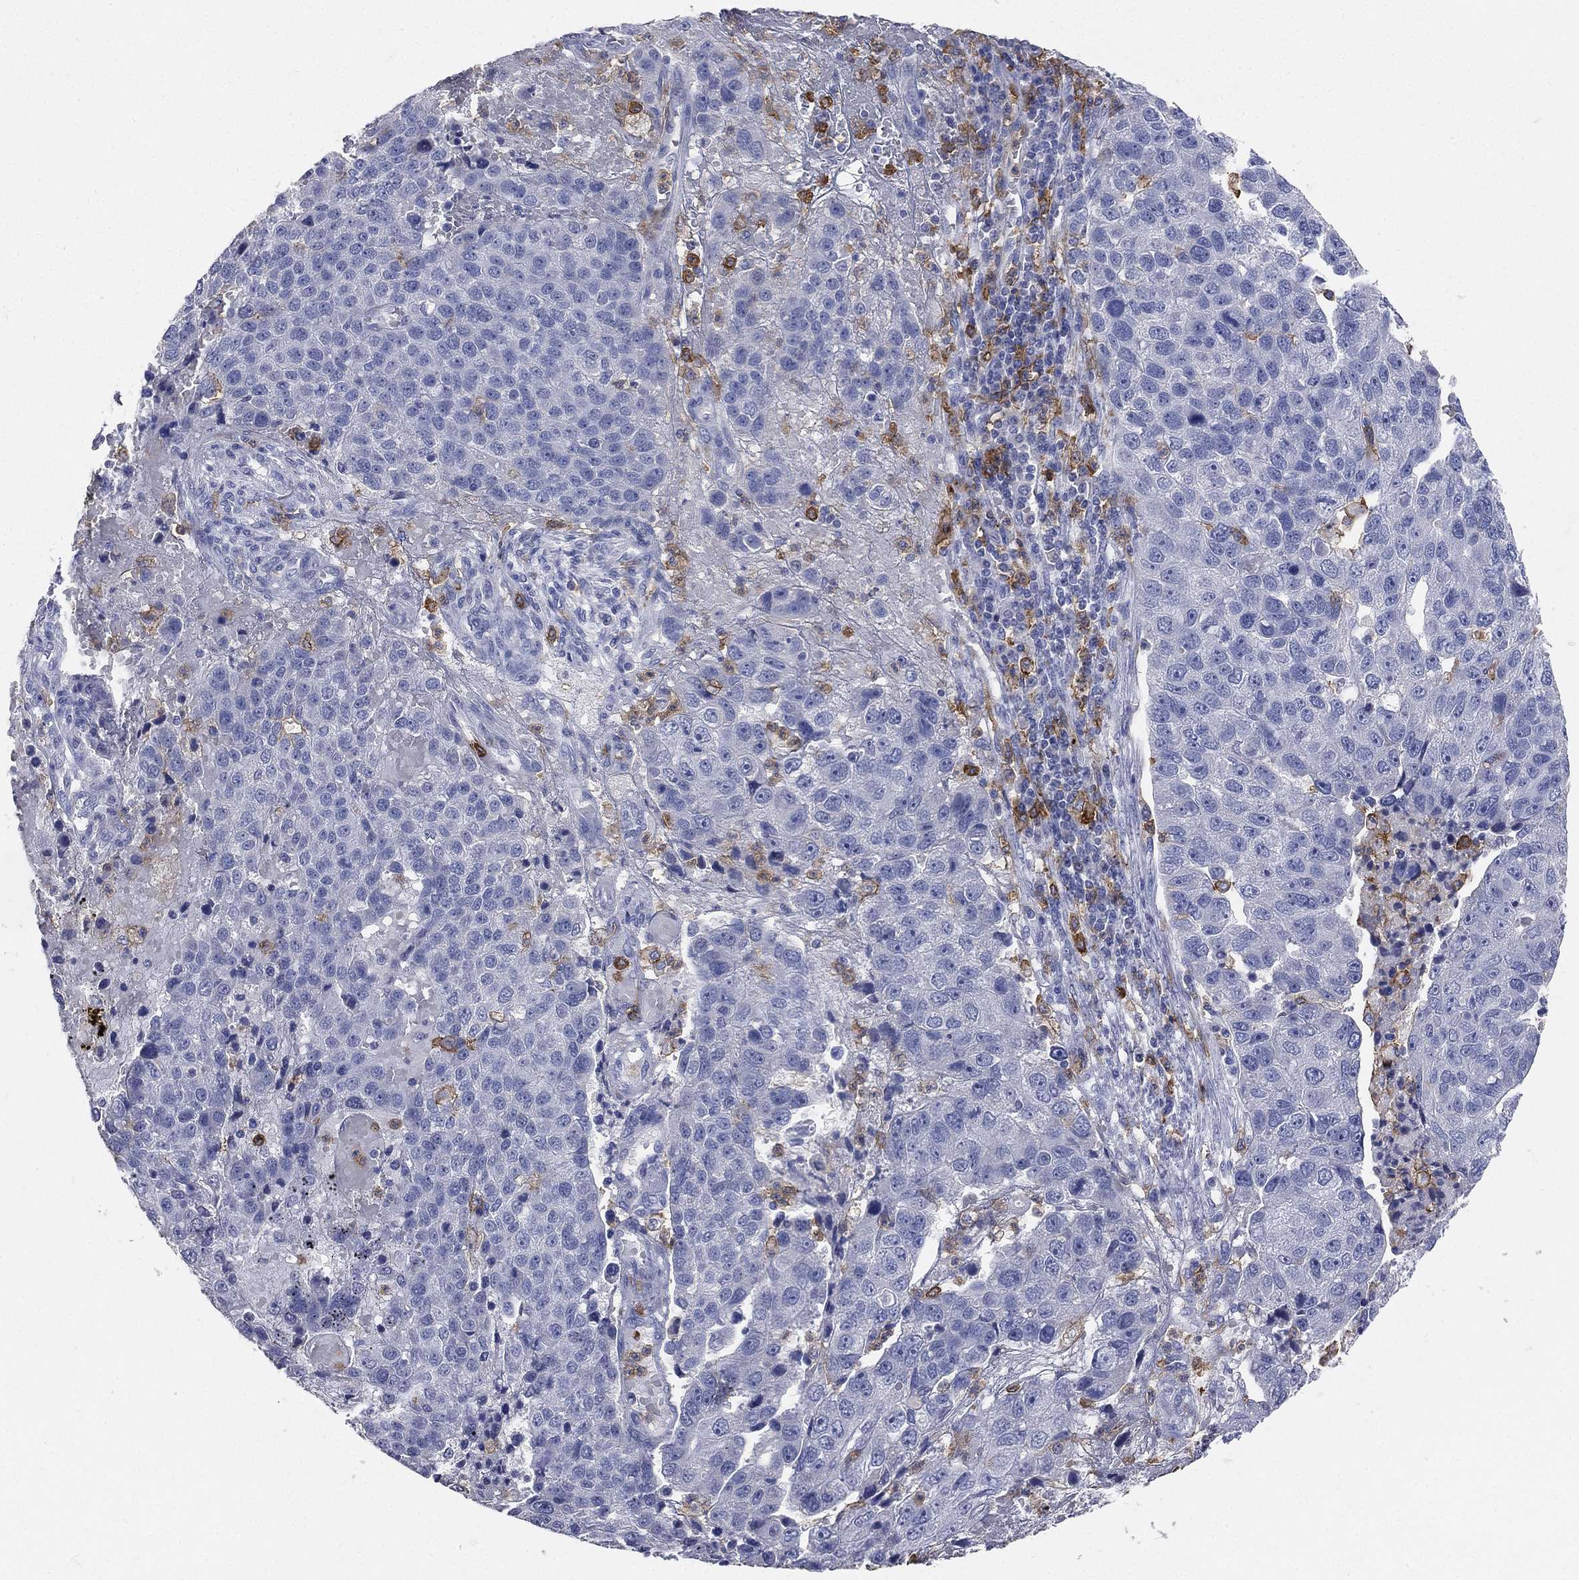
{"staining": {"intensity": "negative", "quantity": "none", "location": "none"}, "tissue": "pancreatic cancer", "cell_type": "Tumor cells", "image_type": "cancer", "snomed": [{"axis": "morphology", "description": "Adenocarcinoma, NOS"}, {"axis": "topography", "description": "Pancreas"}], "caption": "Immunohistochemistry micrograph of human pancreatic adenocarcinoma stained for a protein (brown), which shows no expression in tumor cells.", "gene": "CD33", "patient": {"sex": "female", "age": 61}}